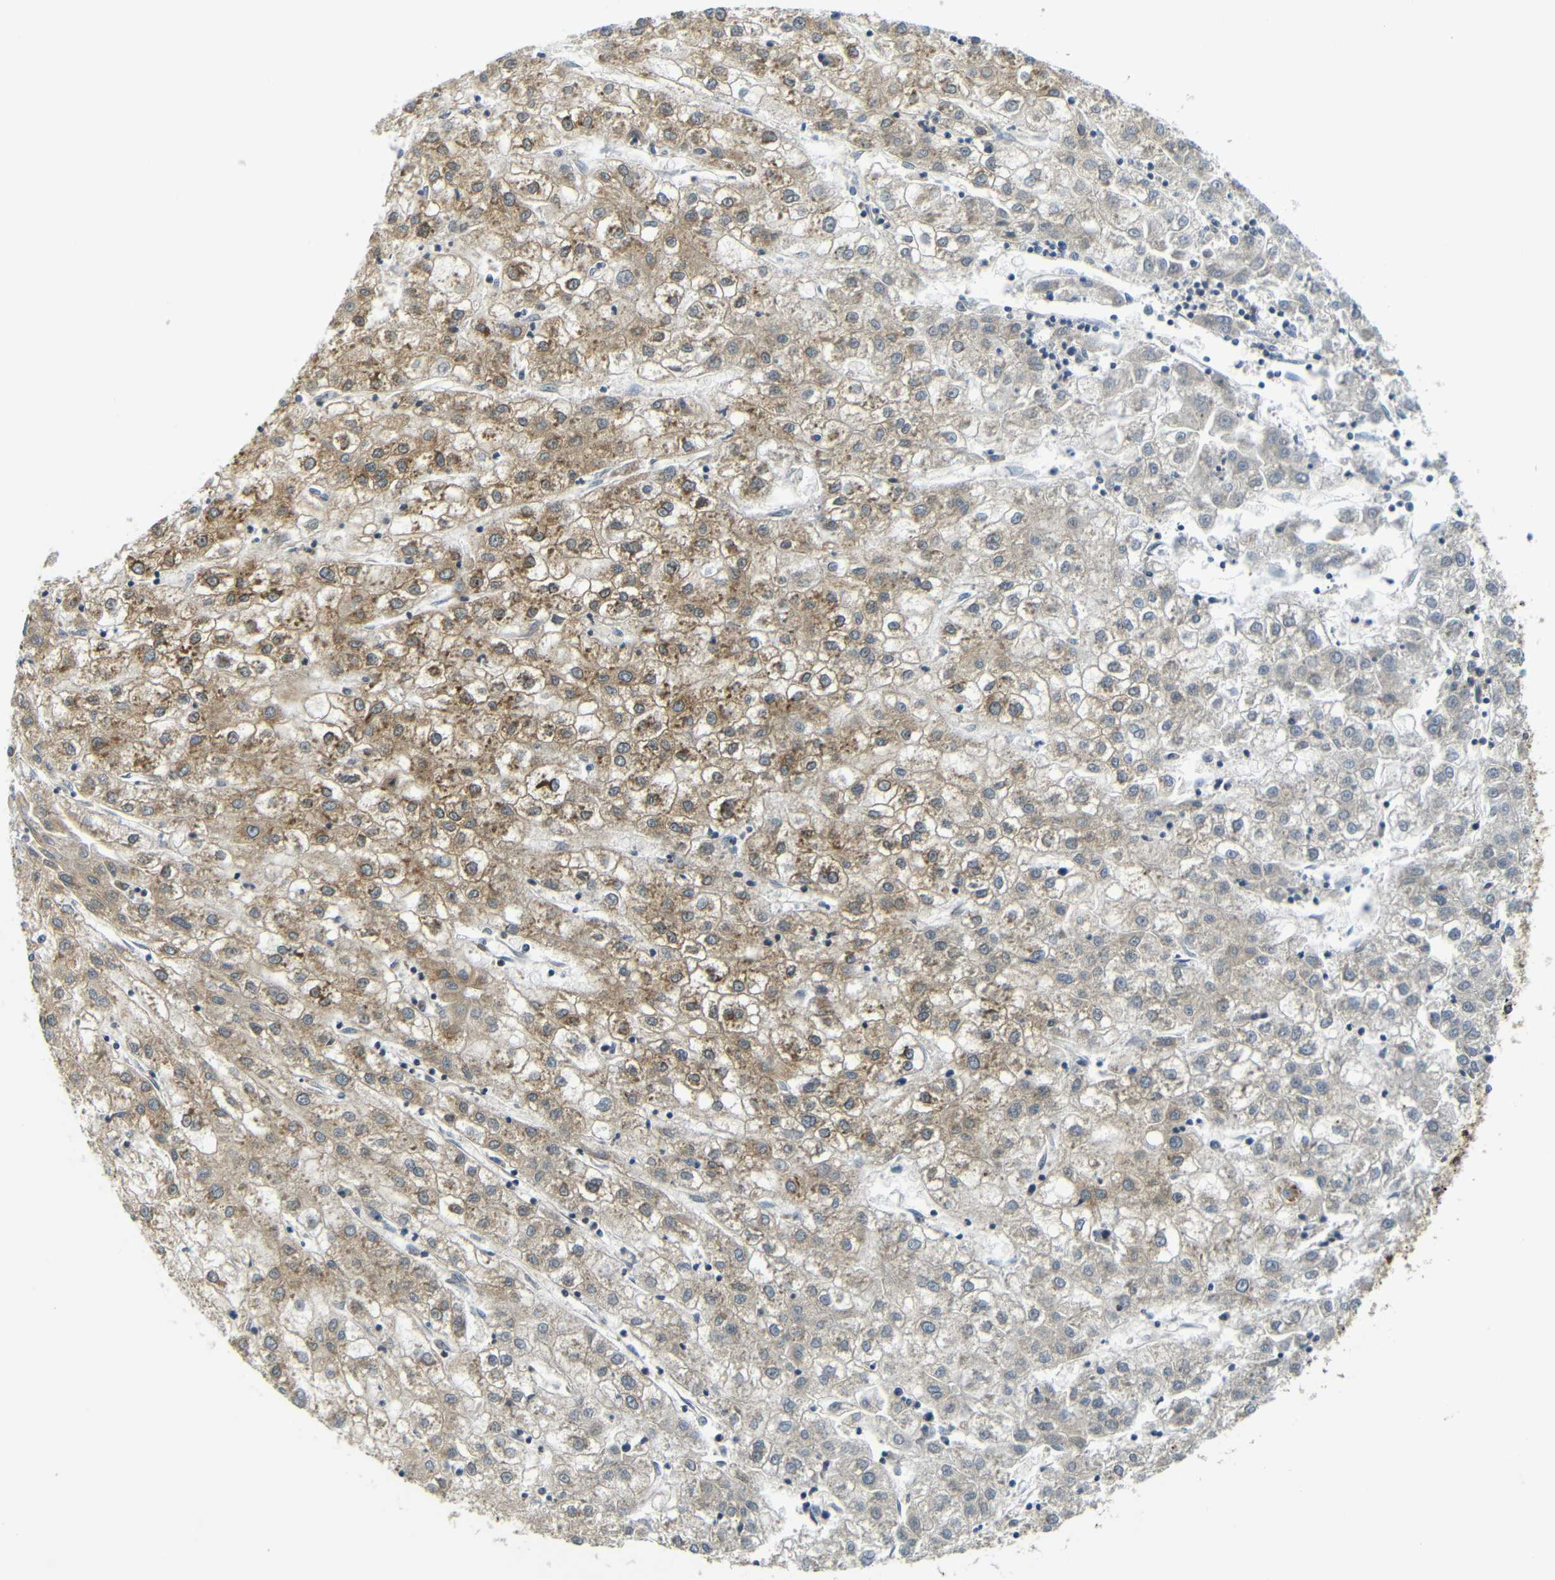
{"staining": {"intensity": "moderate", "quantity": "25%-75%", "location": "cytoplasmic/membranous"}, "tissue": "liver cancer", "cell_type": "Tumor cells", "image_type": "cancer", "snomed": [{"axis": "morphology", "description": "Carcinoma, Hepatocellular, NOS"}, {"axis": "topography", "description": "Liver"}], "caption": "Immunohistochemical staining of human liver cancer (hepatocellular carcinoma) shows medium levels of moderate cytoplasmic/membranous expression in approximately 25%-75% of tumor cells.", "gene": "VAPB", "patient": {"sex": "male", "age": 72}}